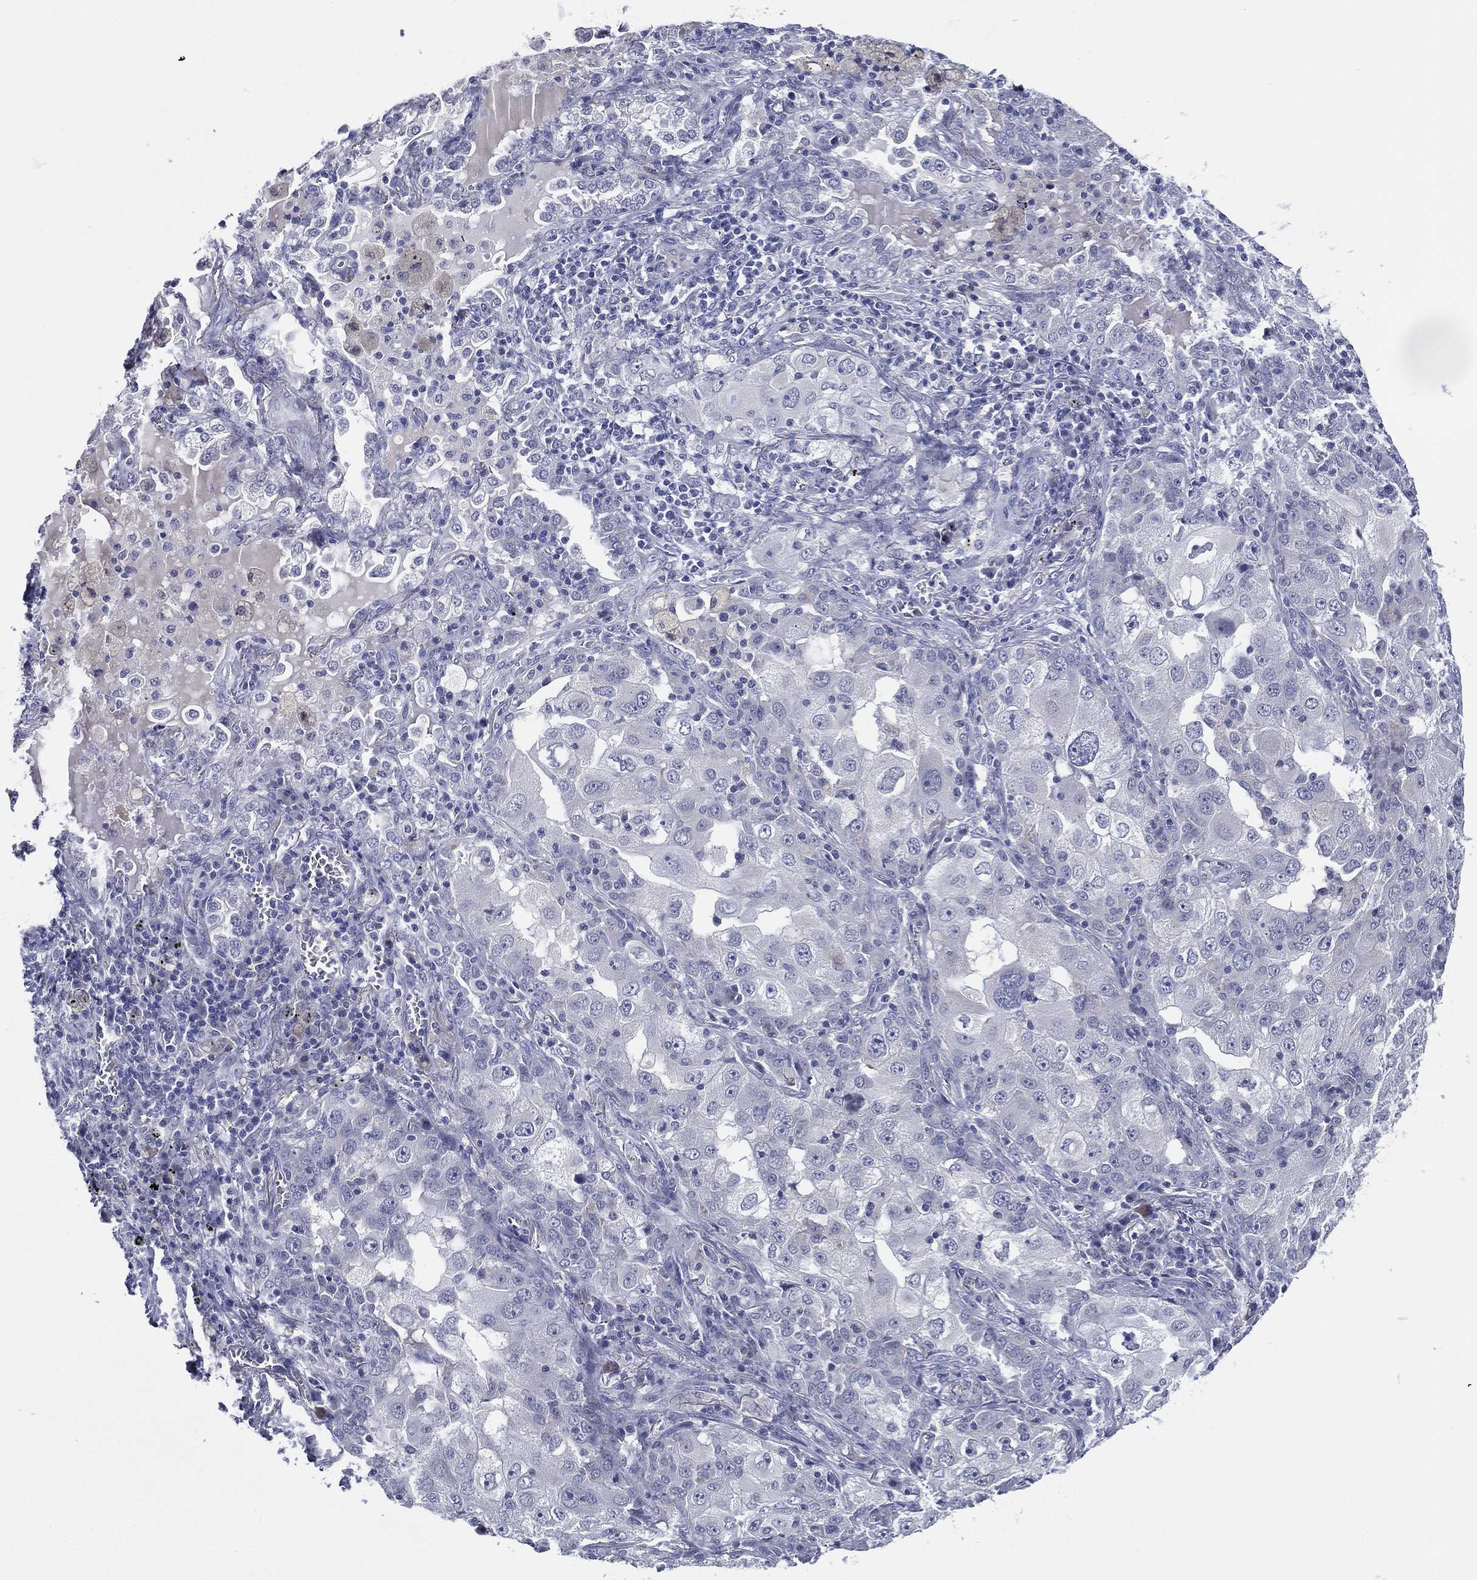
{"staining": {"intensity": "negative", "quantity": "none", "location": "none"}, "tissue": "lung cancer", "cell_type": "Tumor cells", "image_type": "cancer", "snomed": [{"axis": "morphology", "description": "Adenocarcinoma, NOS"}, {"axis": "topography", "description": "Lung"}], "caption": "IHC micrograph of human adenocarcinoma (lung) stained for a protein (brown), which shows no expression in tumor cells.", "gene": "SLC13A4", "patient": {"sex": "female", "age": 61}}